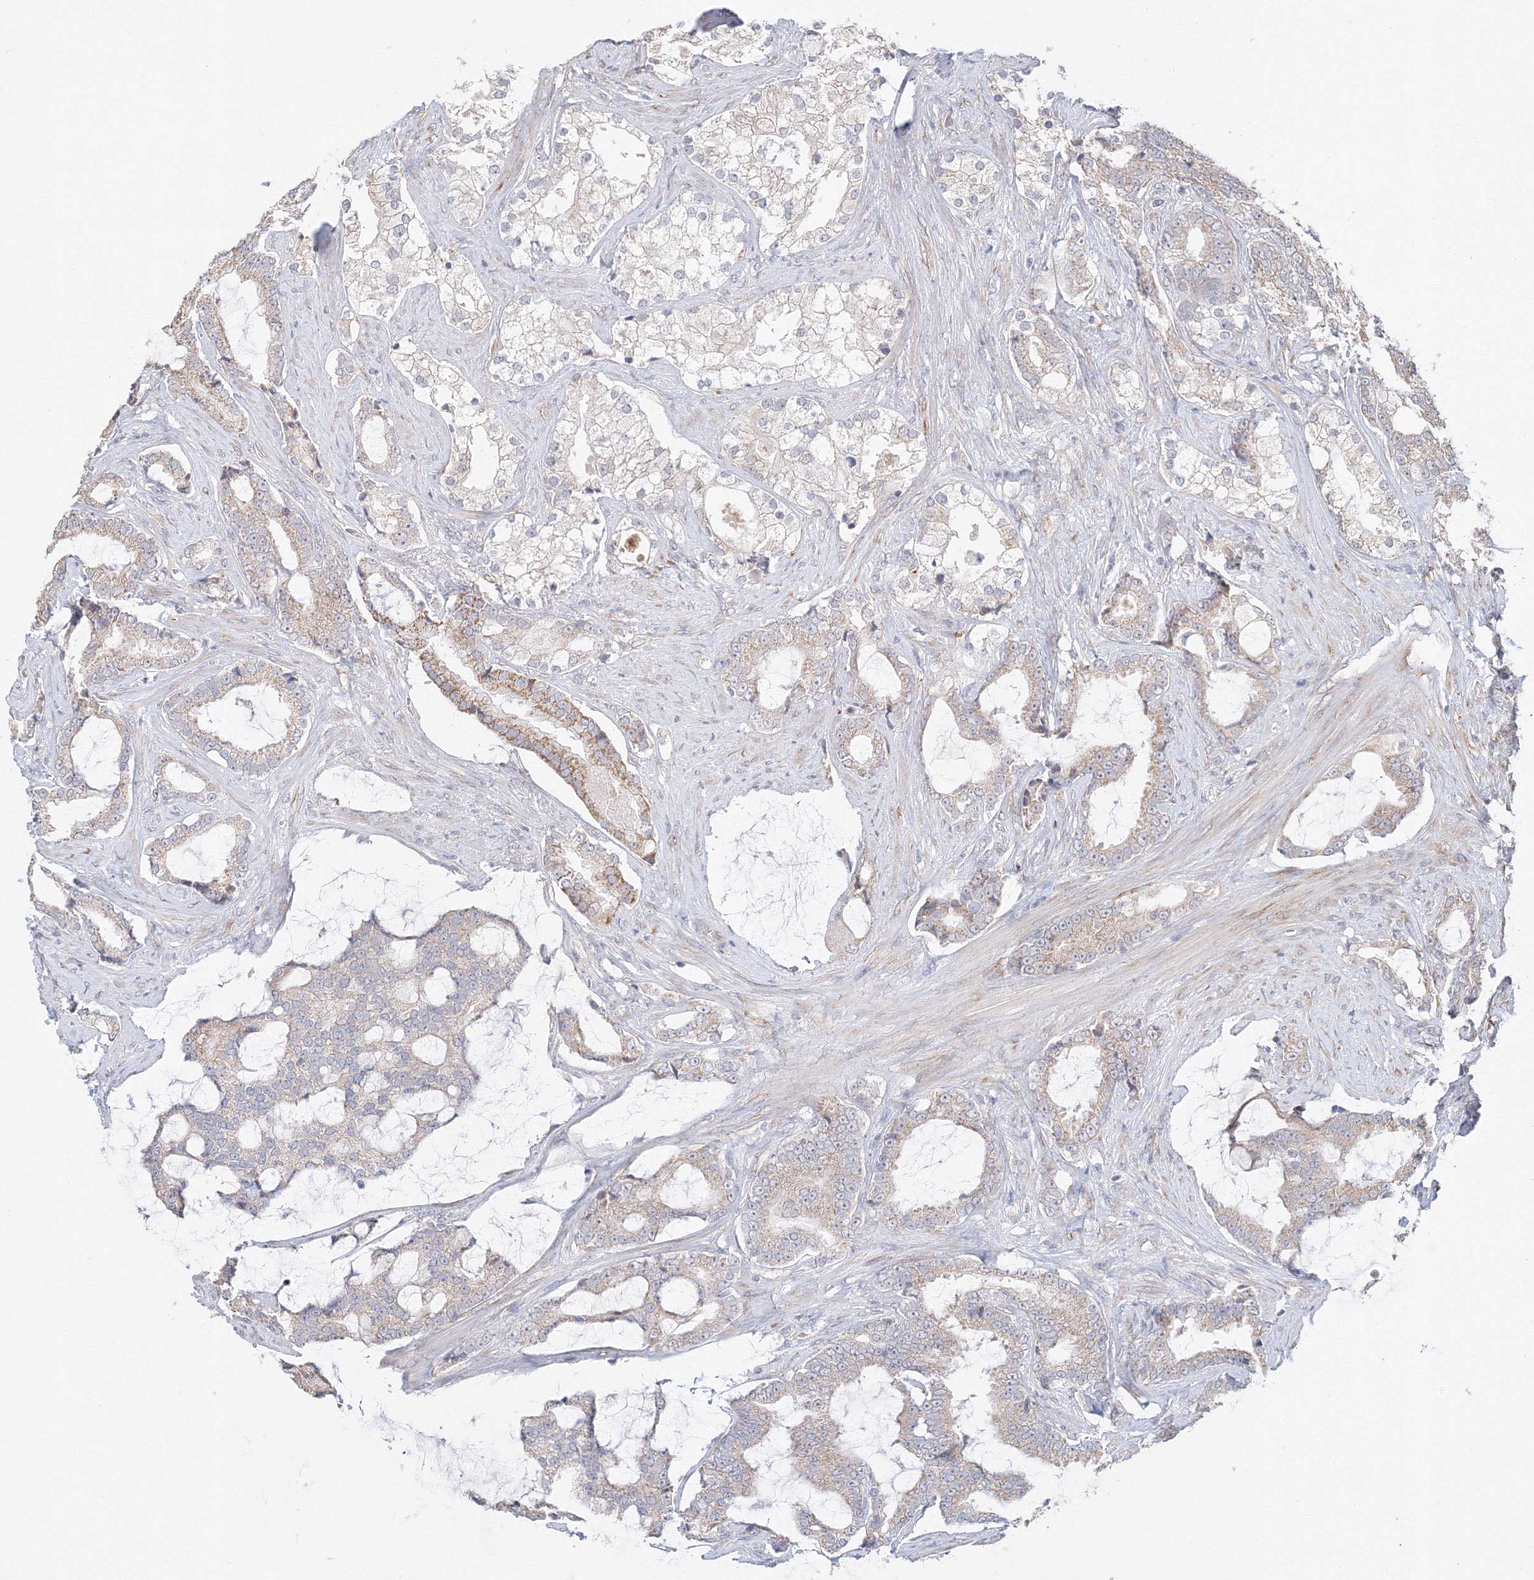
{"staining": {"intensity": "negative", "quantity": "none", "location": "none"}, "tissue": "prostate cancer", "cell_type": "Tumor cells", "image_type": "cancer", "snomed": [{"axis": "morphology", "description": "Adenocarcinoma, Low grade"}, {"axis": "topography", "description": "Prostate"}], "caption": "This is an immunohistochemistry (IHC) histopathology image of human prostate cancer. There is no staining in tumor cells.", "gene": "DHRS12", "patient": {"sex": "male", "age": 58}}